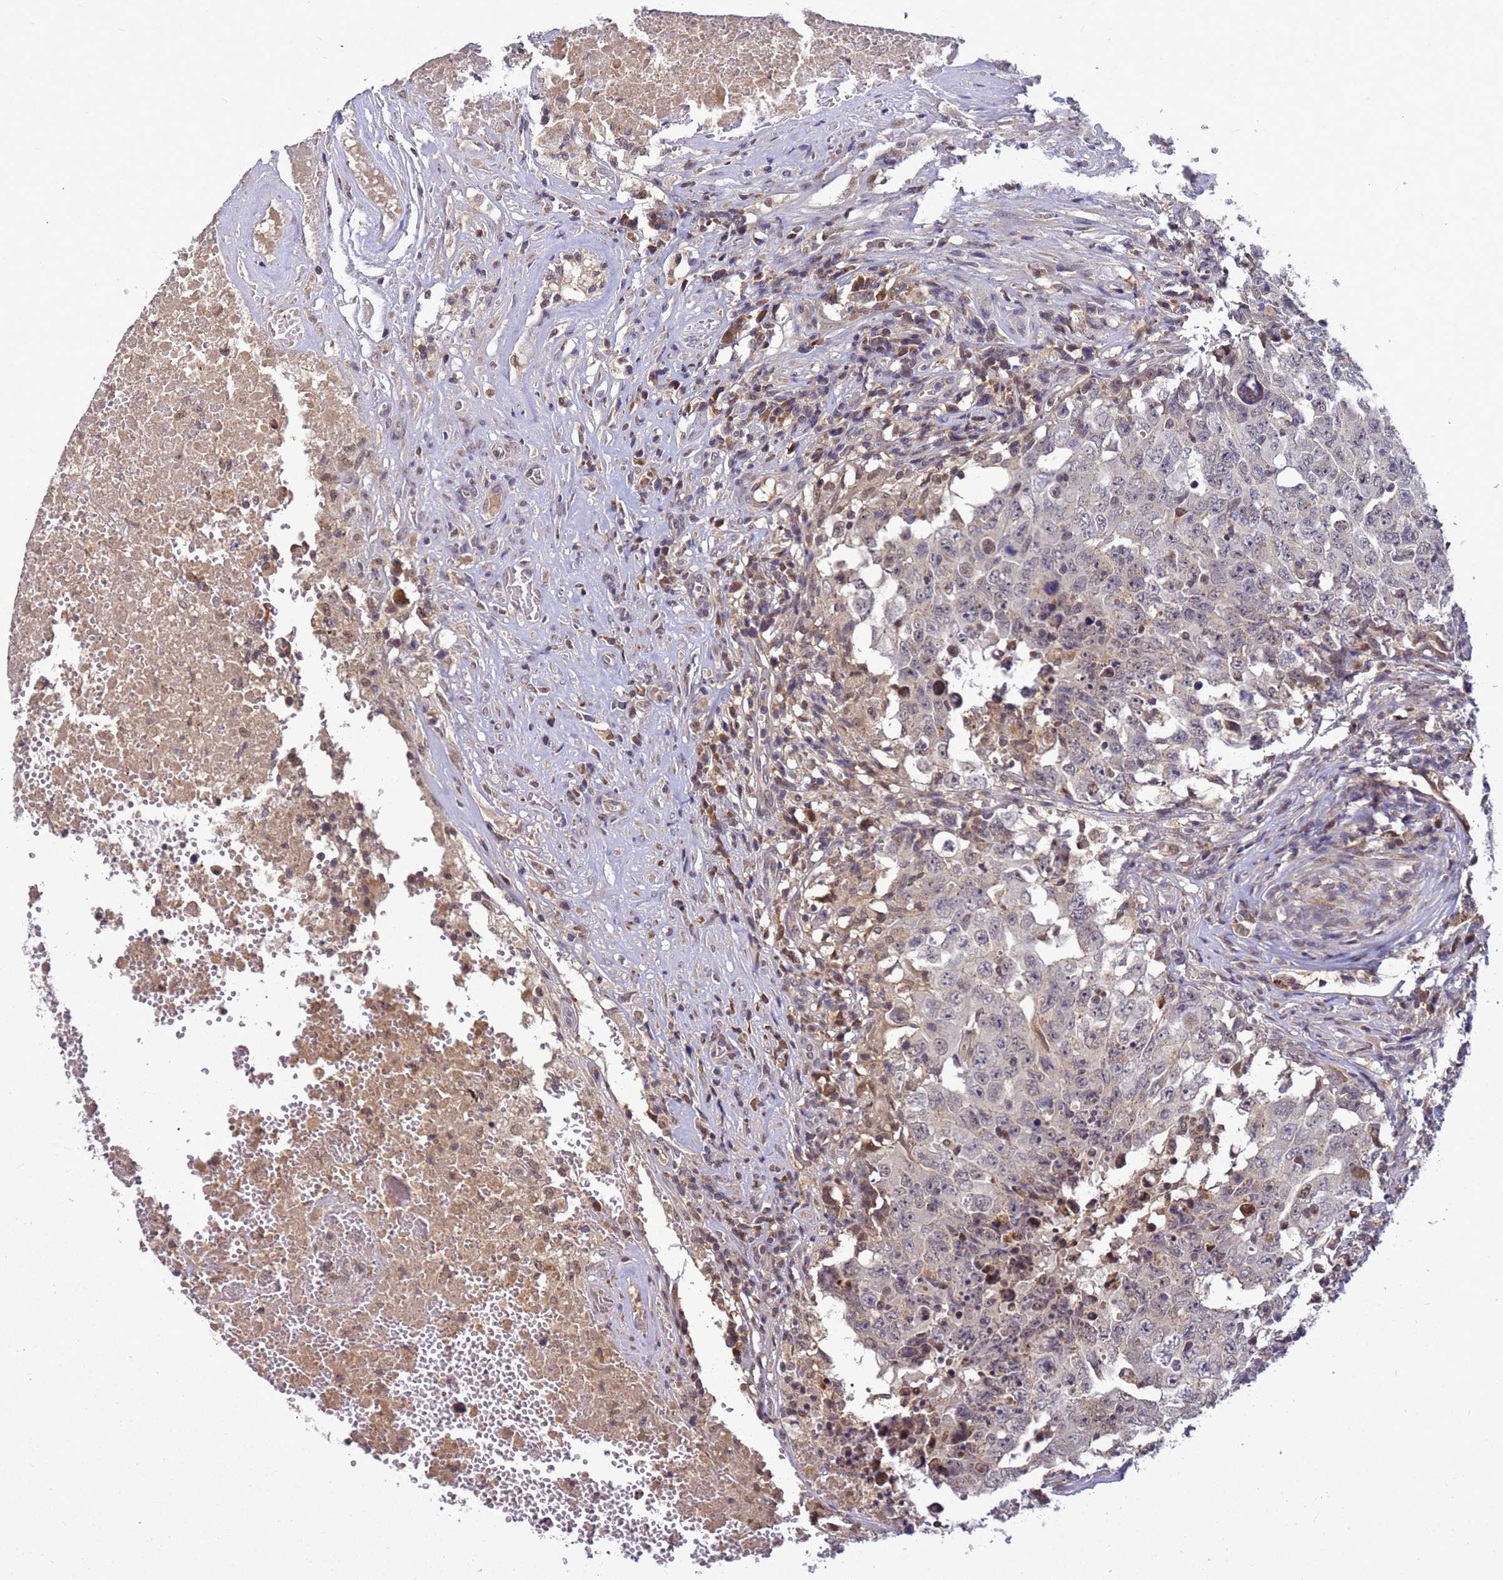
{"staining": {"intensity": "weak", "quantity": "<25%", "location": "cytoplasmic/membranous,nuclear"}, "tissue": "testis cancer", "cell_type": "Tumor cells", "image_type": "cancer", "snomed": [{"axis": "morphology", "description": "Carcinoma, Embryonal, NOS"}, {"axis": "topography", "description": "Testis"}], "caption": "This is a photomicrograph of IHC staining of testis cancer (embryonal carcinoma), which shows no staining in tumor cells.", "gene": "TMEM74B", "patient": {"sex": "male", "age": 26}}